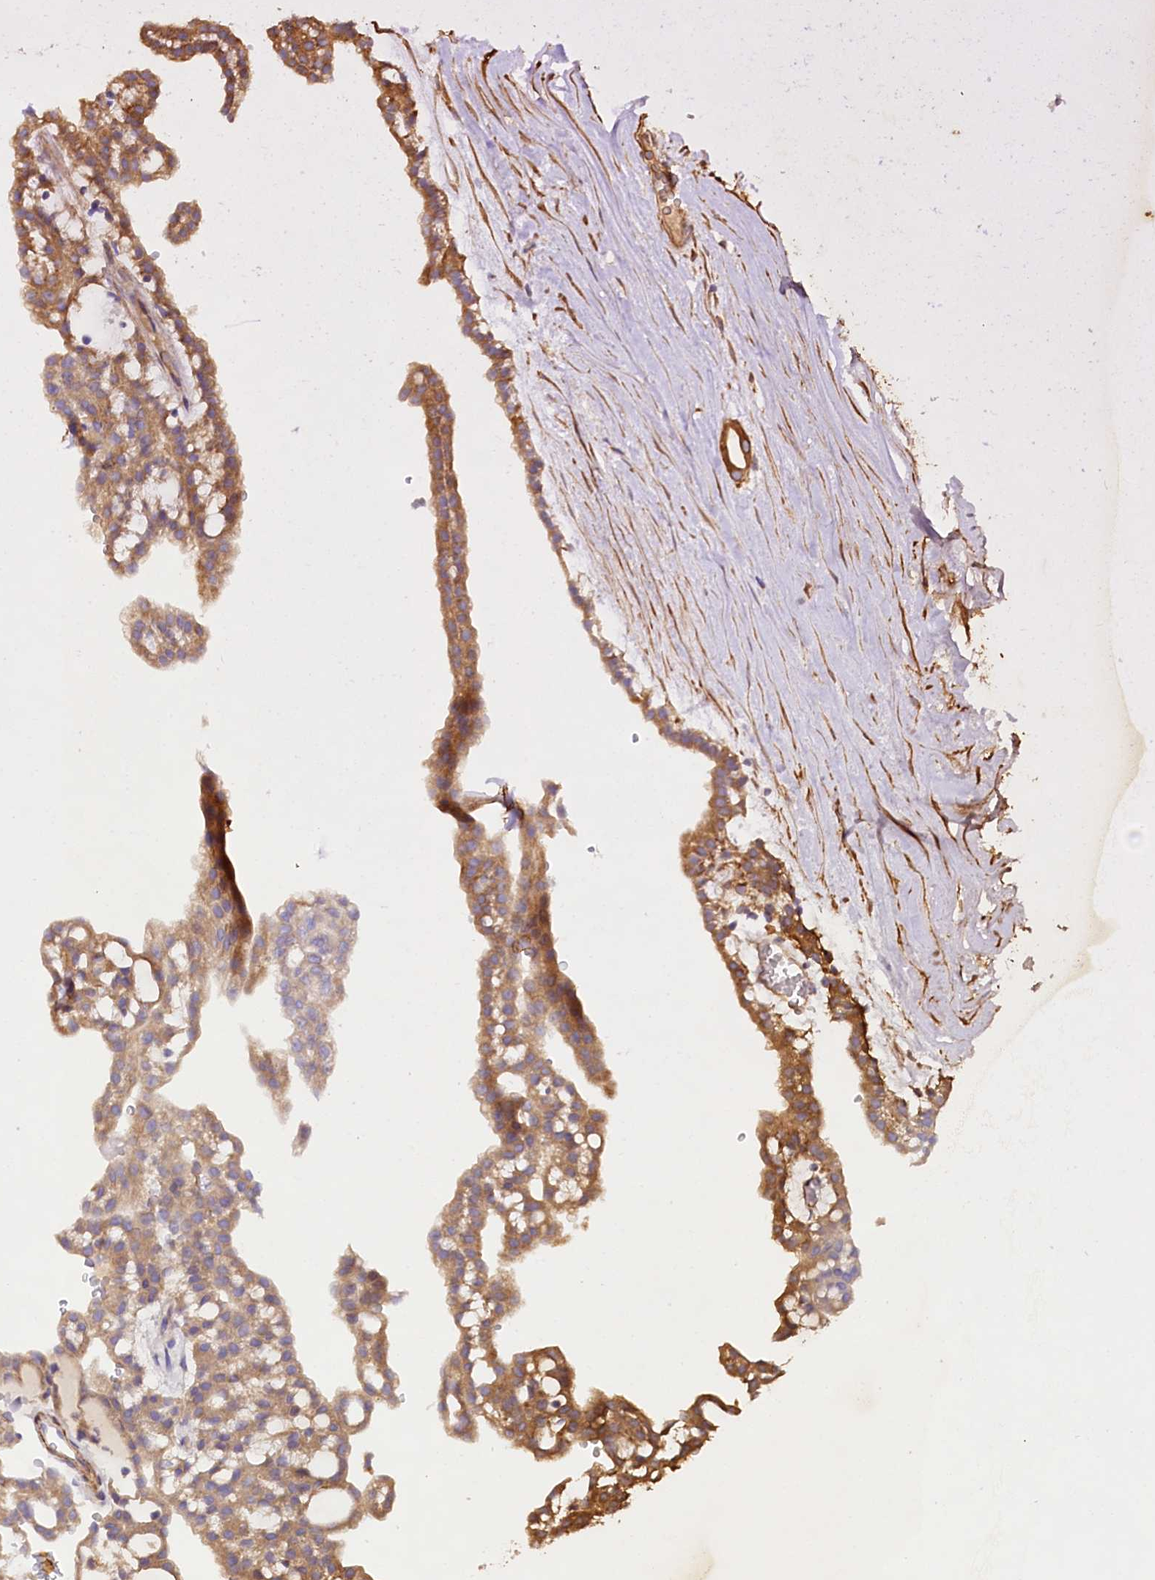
{"staining": {"intensity": "moderate", "quantity": ">75%", "location": "cytoplasmic/membranous"}, "tissue": "renal cancer", "cell_type": "Tumor cells", "image_type": "cancer", "snomed": [{"axis": "morphology", "description": "Adenocarcinoma, NOS"}, {"axis": "topography", "description": "Kidney"}], "caption": "Approximately >75% of tumor cells in renal cancer (adenocarcinoma) demonstrate moderate cytoplasmic/membranous protein expression as visualized by brown immunohistochemical staining.", "gene": "VPS11", "patient": {"sex": "male", "age": 63}}